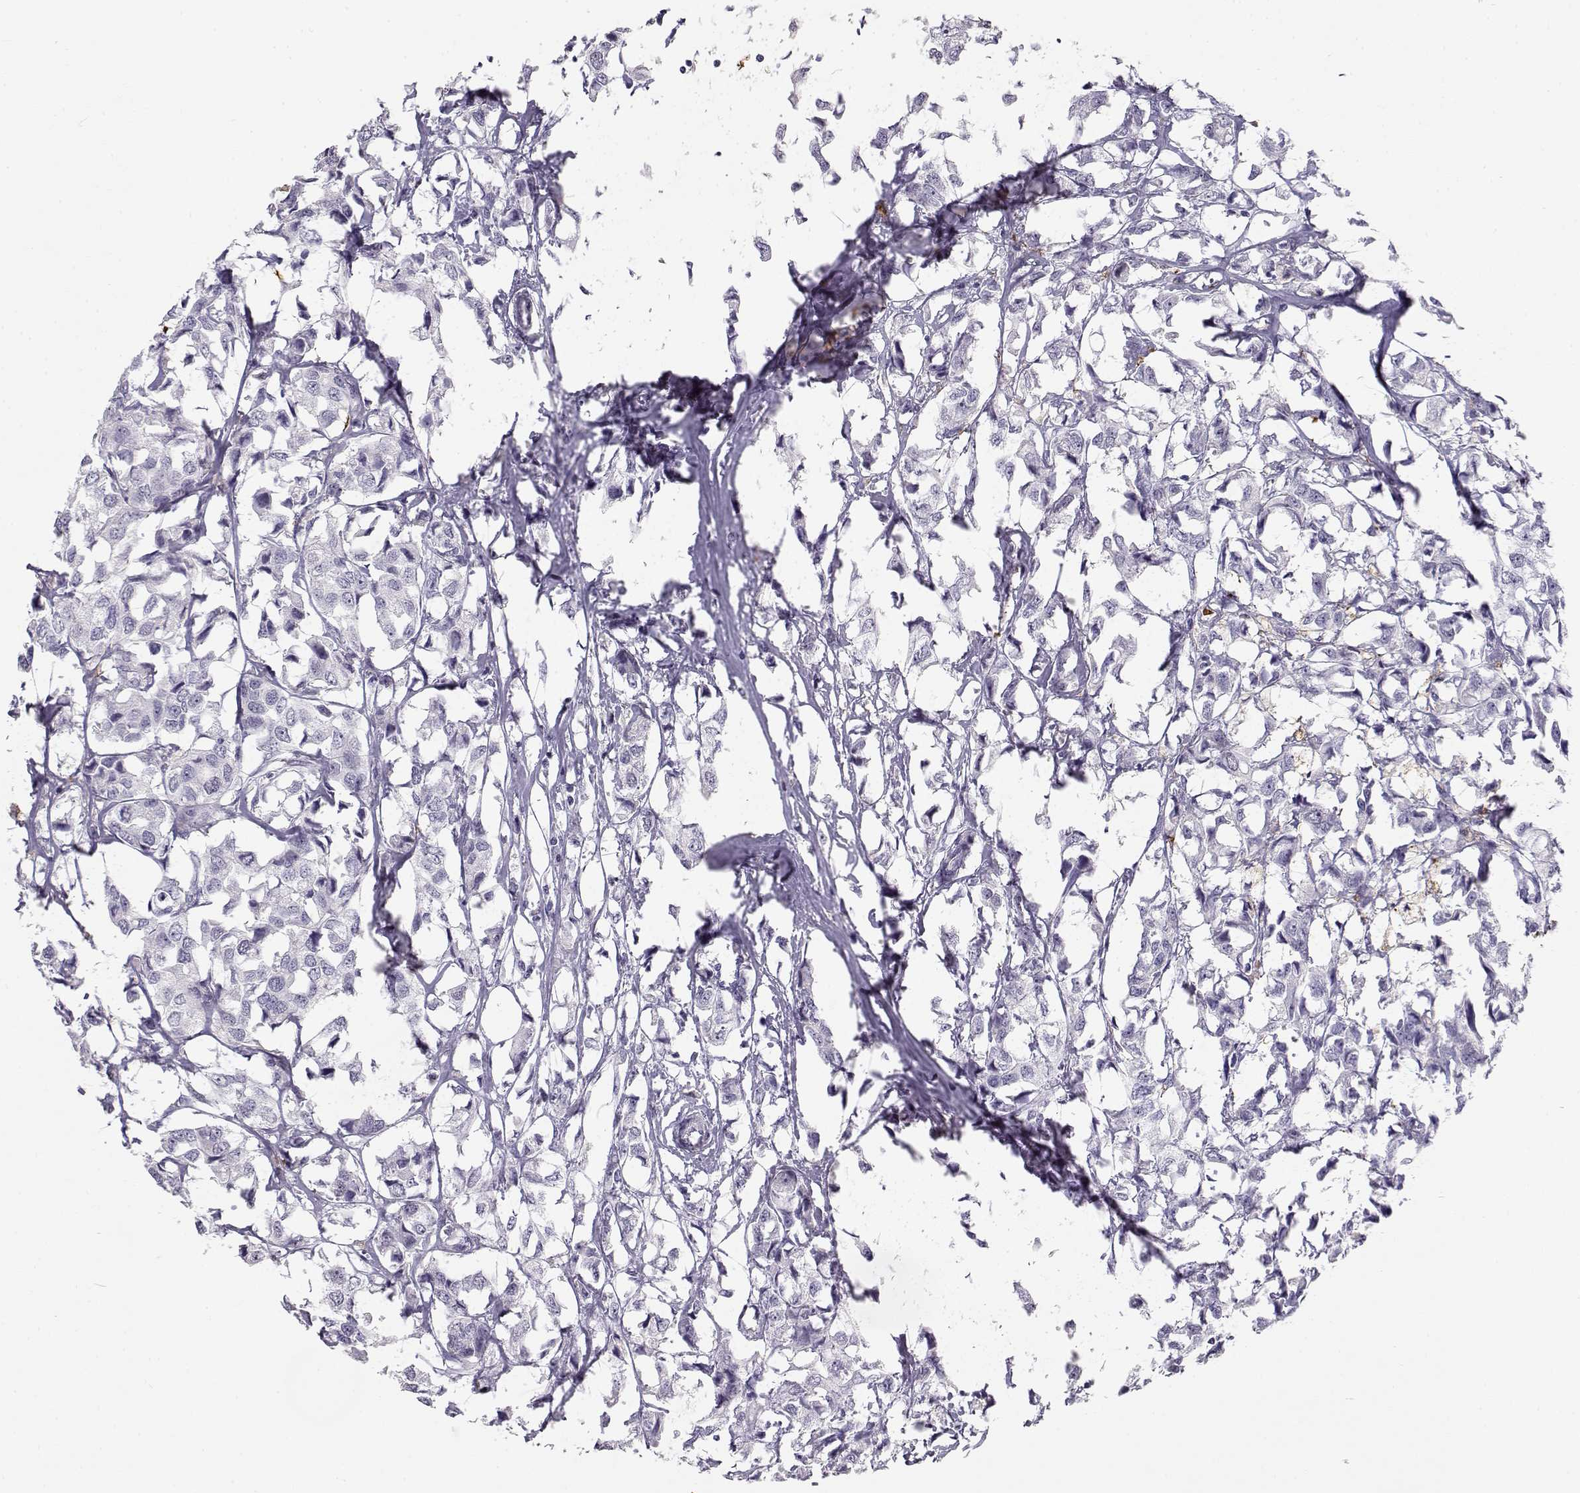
{"staining": {"intensity": "negative", "quantity": "none", "location": "none"}, "tissue": "breast cancer", "cell_type": "Tumor cells", "image_type": "cancer", "snomed": [{"axis": "morphology", "description": "Duct carcinoma"}, {"axis": "topography", "description": "Breast"}], "caption": "DAB (3,3'-diaminobenzidine) immunohistochemical staining of breast cancer (invasive ductal carcinoma) exhibits no significant staining in tumor cells.", "gene": "NUTM1", "patient": {"sex": "female", "age": 80}}